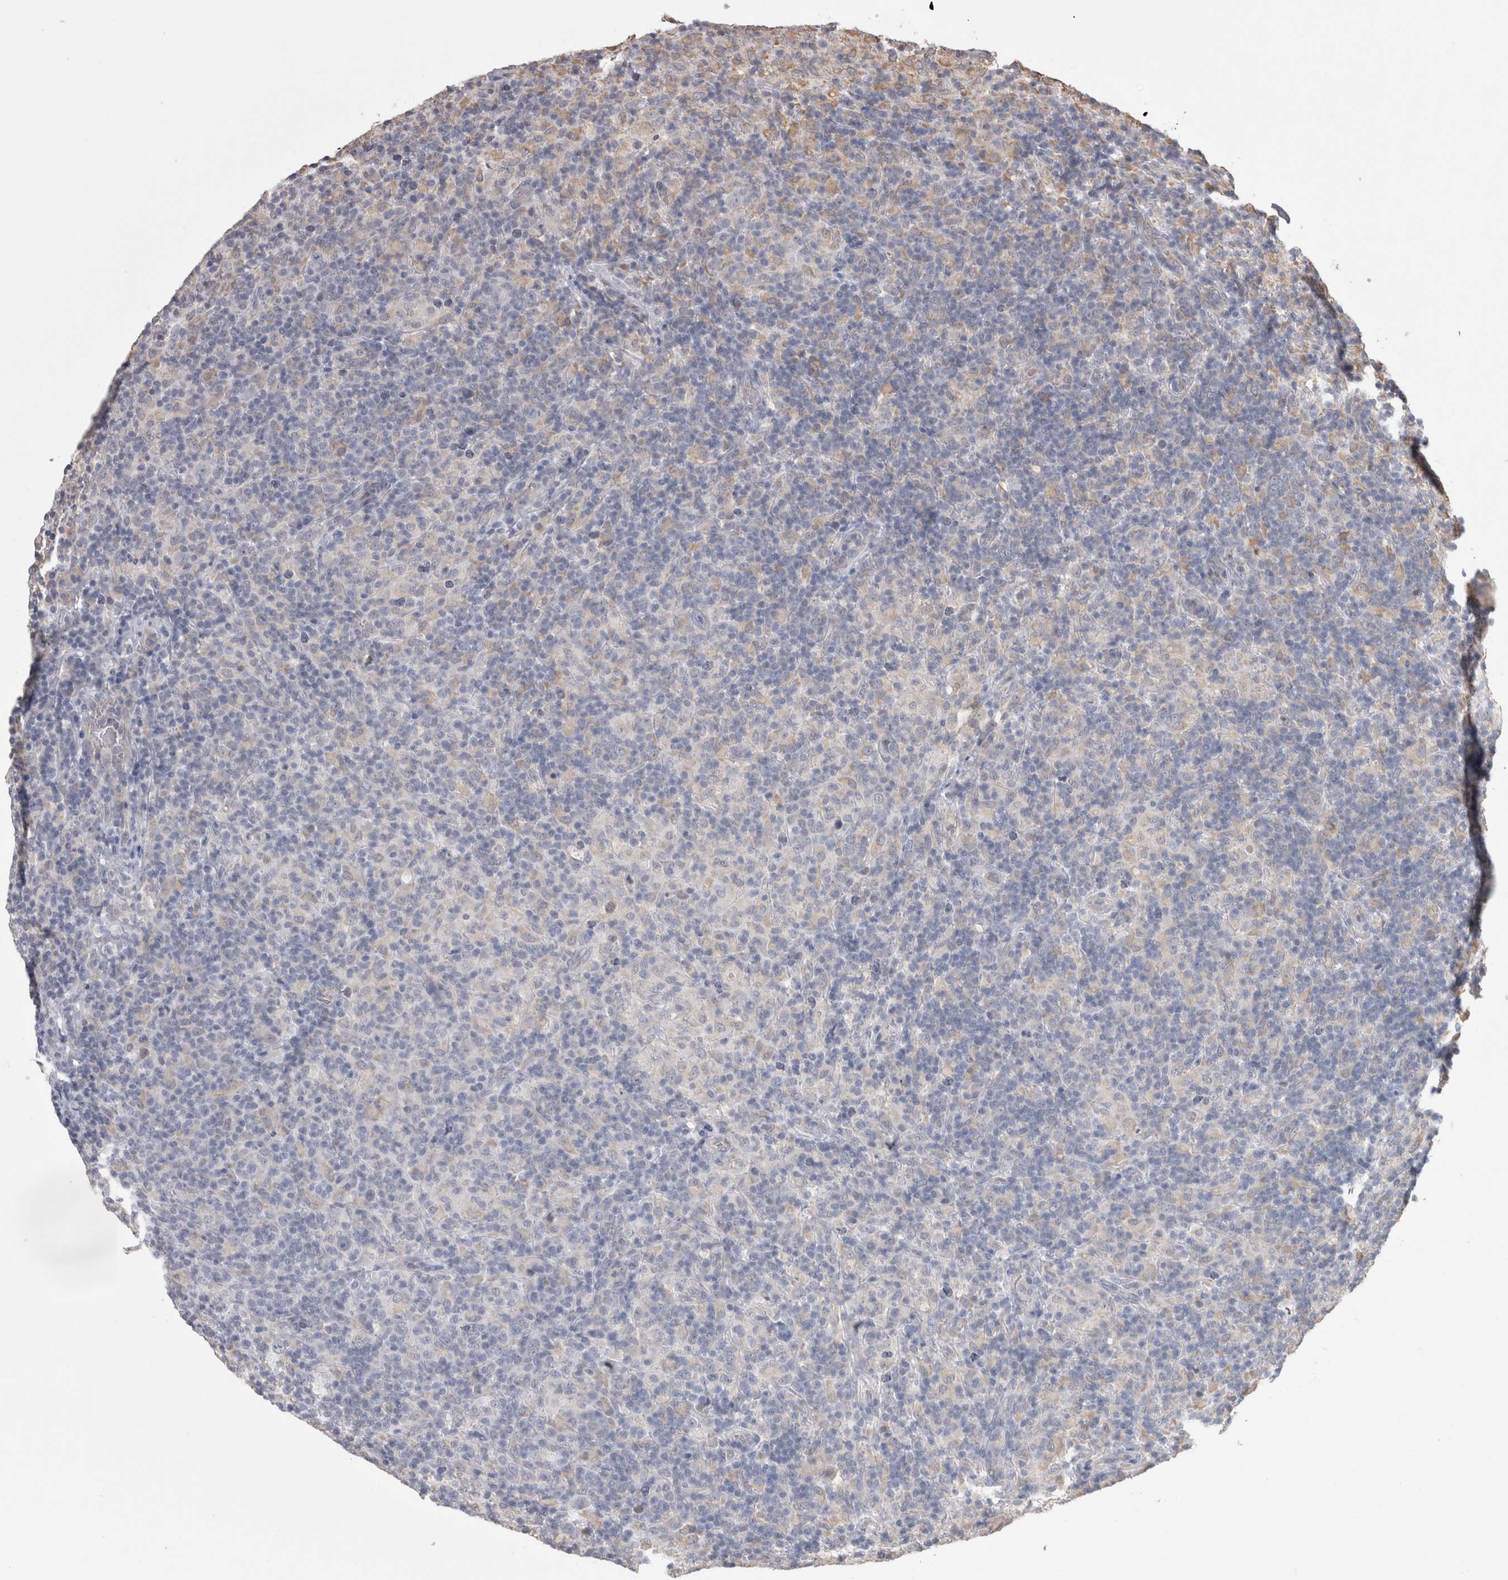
{"staining": {"intensity": "negative", "quantity": "none", "location": "none"}, "tissue": "lymphoma", "cell_type": "Tumor cells", "image_type": "cancer", "snomed": [{"axis": "morphology", "description": "Hodgkin's disease, NOS"}, {"axis": "topography", "description": "Lymph node"}], "caption": "This histopathology image is of lymphoma stained with IHC to label a protein in brown with the nuclei are counter-stained blue. There is no staining in tumor cells.", "gene": "PON2", "patient": {"sex": "male", "age": 70}}